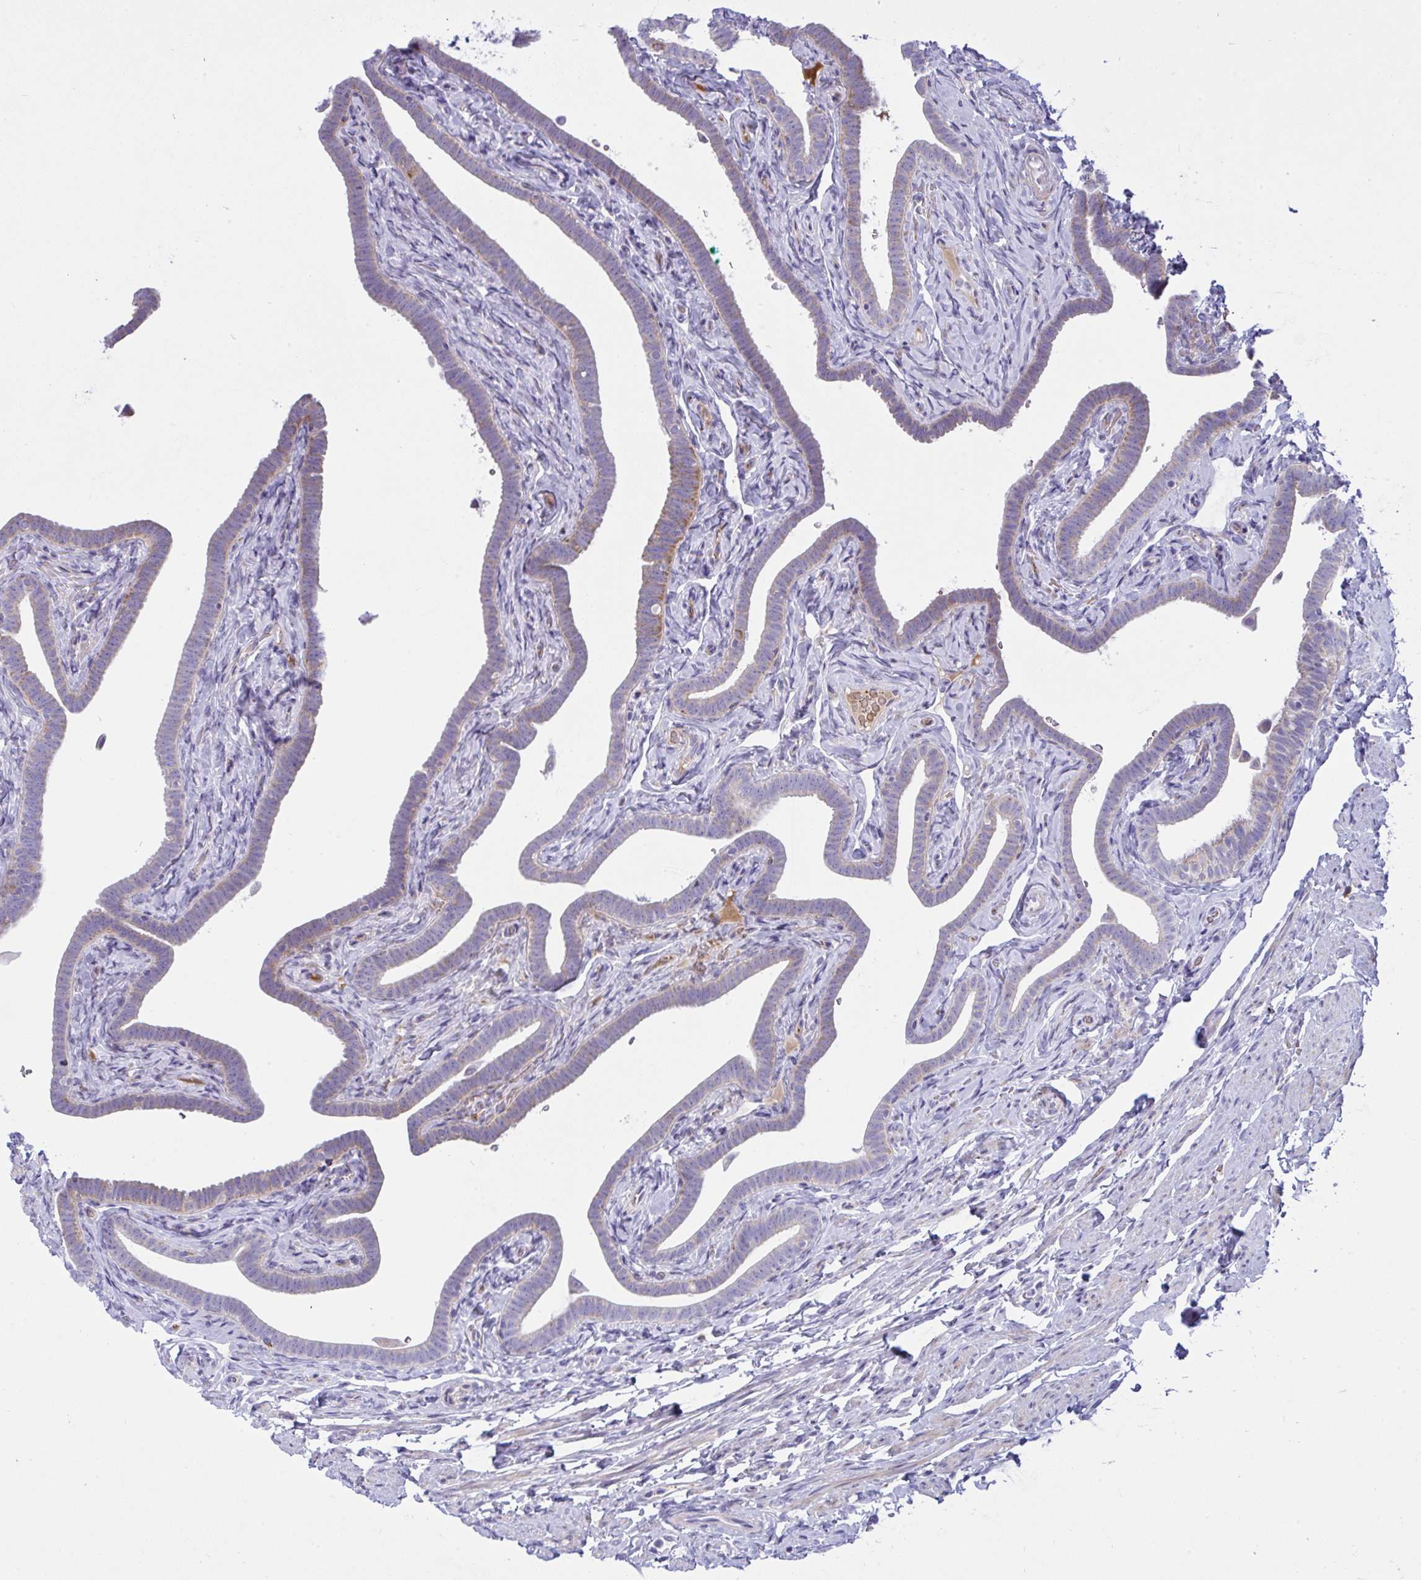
{"staining": {"intensity": "moderate", "quantity": "25%-75%", "location": "cytoplasmic/membranous"}, "tissue": "fallopian tube", "cell_type": "Glandular cells", "image_type": "normal", "snomed": [{"axis": "morphology", "description": "Normal tissue, NOS"}, {"axis": "topography", "description": "Fallopian tube"}], "caption": "High-magnification brightfield microscopy of normal fallopian tube stained with DAB (3,3'-diaminobenzidine) (brown) and counterstained with hematoxylin (blue). glandular cells exhibit moderate cytoplasmic/membranous expression is seen in about25%-75% of cells.", "gene": "NTN1", "patient": {"sex": "female", "age": 69}}